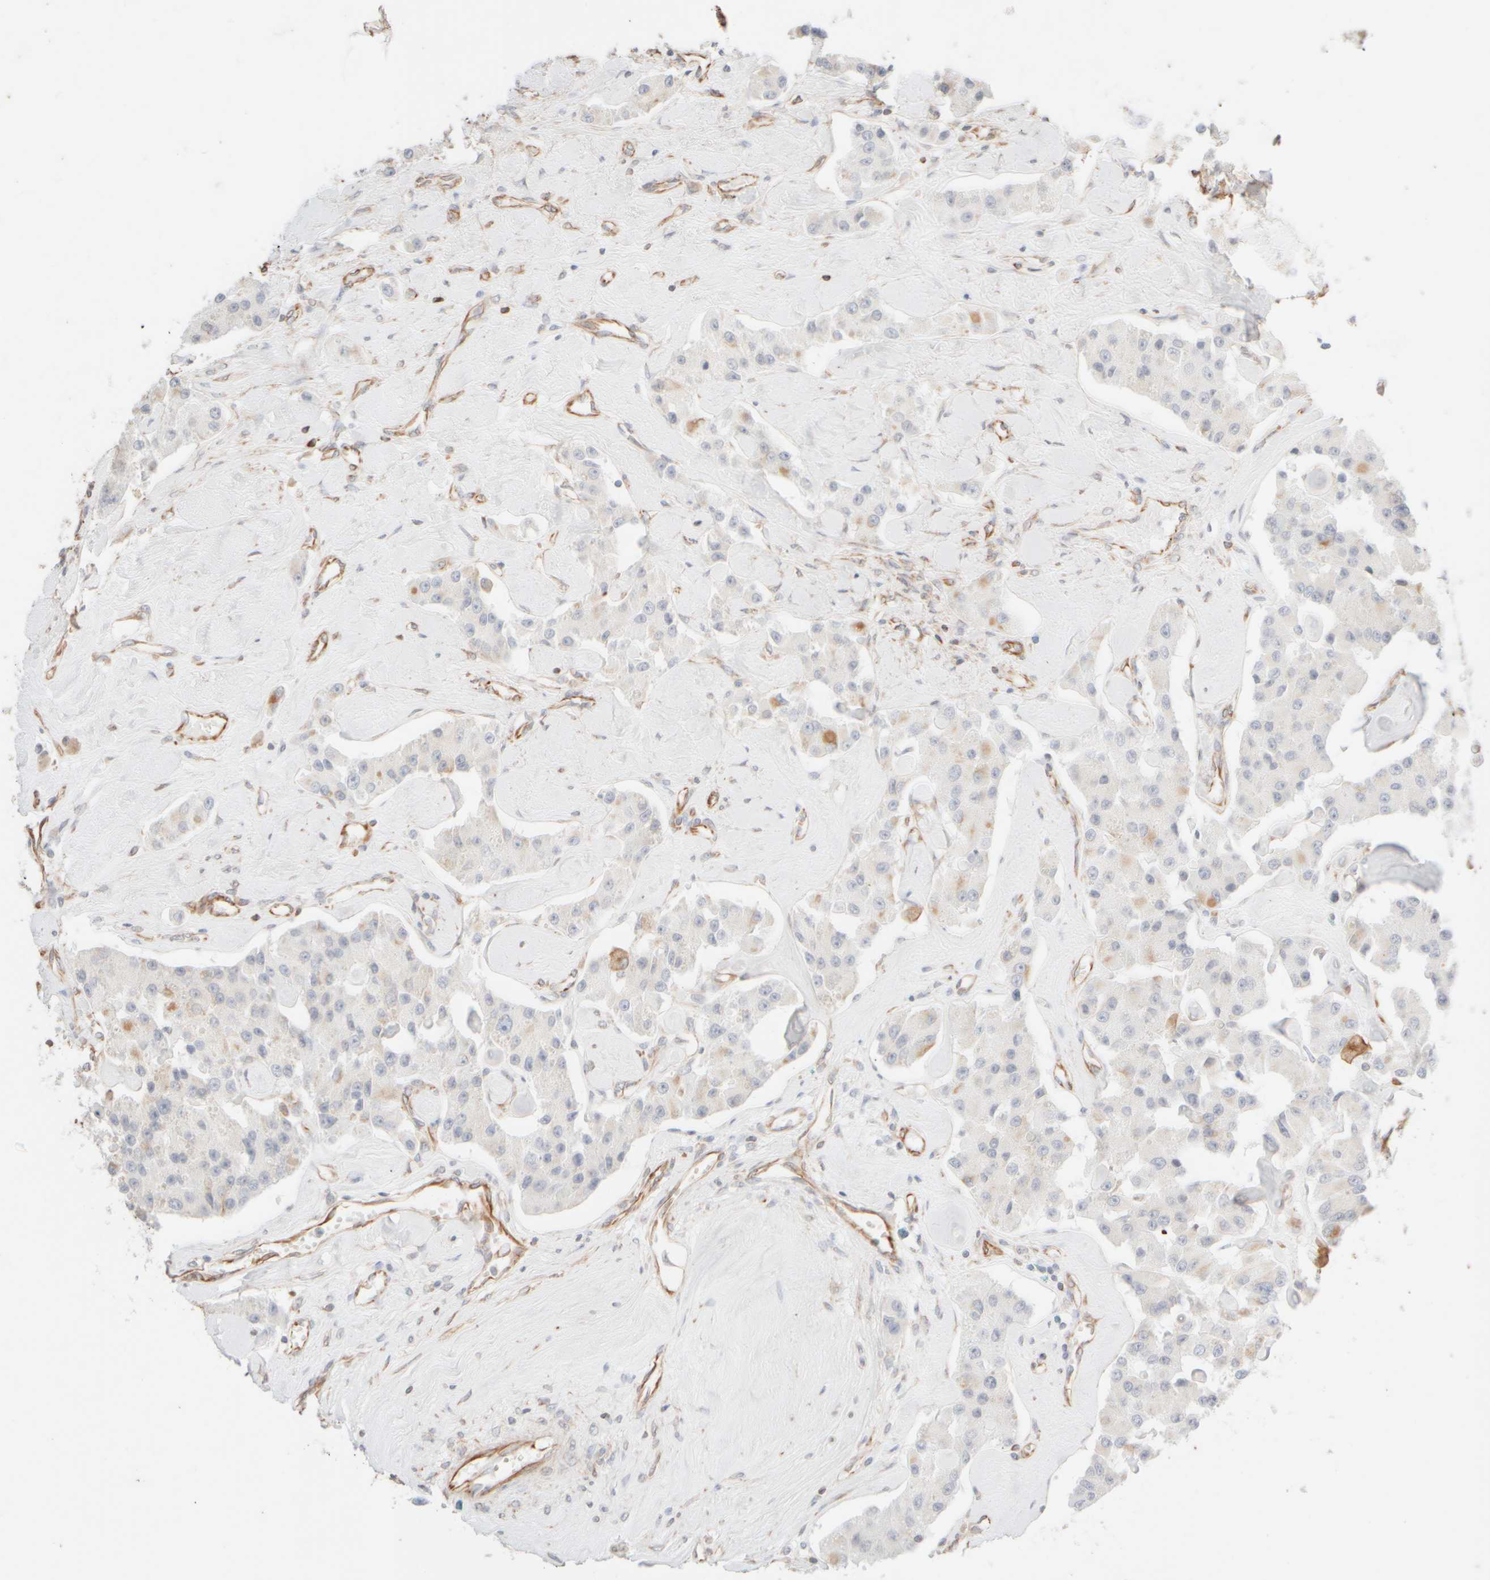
{"staining": {"intensity": "negative", "quantity": "none", "location": "none"}, "tissue": "carcinoid", "cell_type": "Tumor cells", "image_type": "cancer", "snomed": [{"axis": "morphology", "description": "Carcinoid, malignant, NOS"}, {"axis": "topography", "description": "Pancreas"}], "caption": "The immunohistochemistry (IHC) photomicrograph has no significant expression in tumor cells of malignant carcinoid tissue.", "gene": "KRT15", "patient": {"sex": "male", "age": 41}}